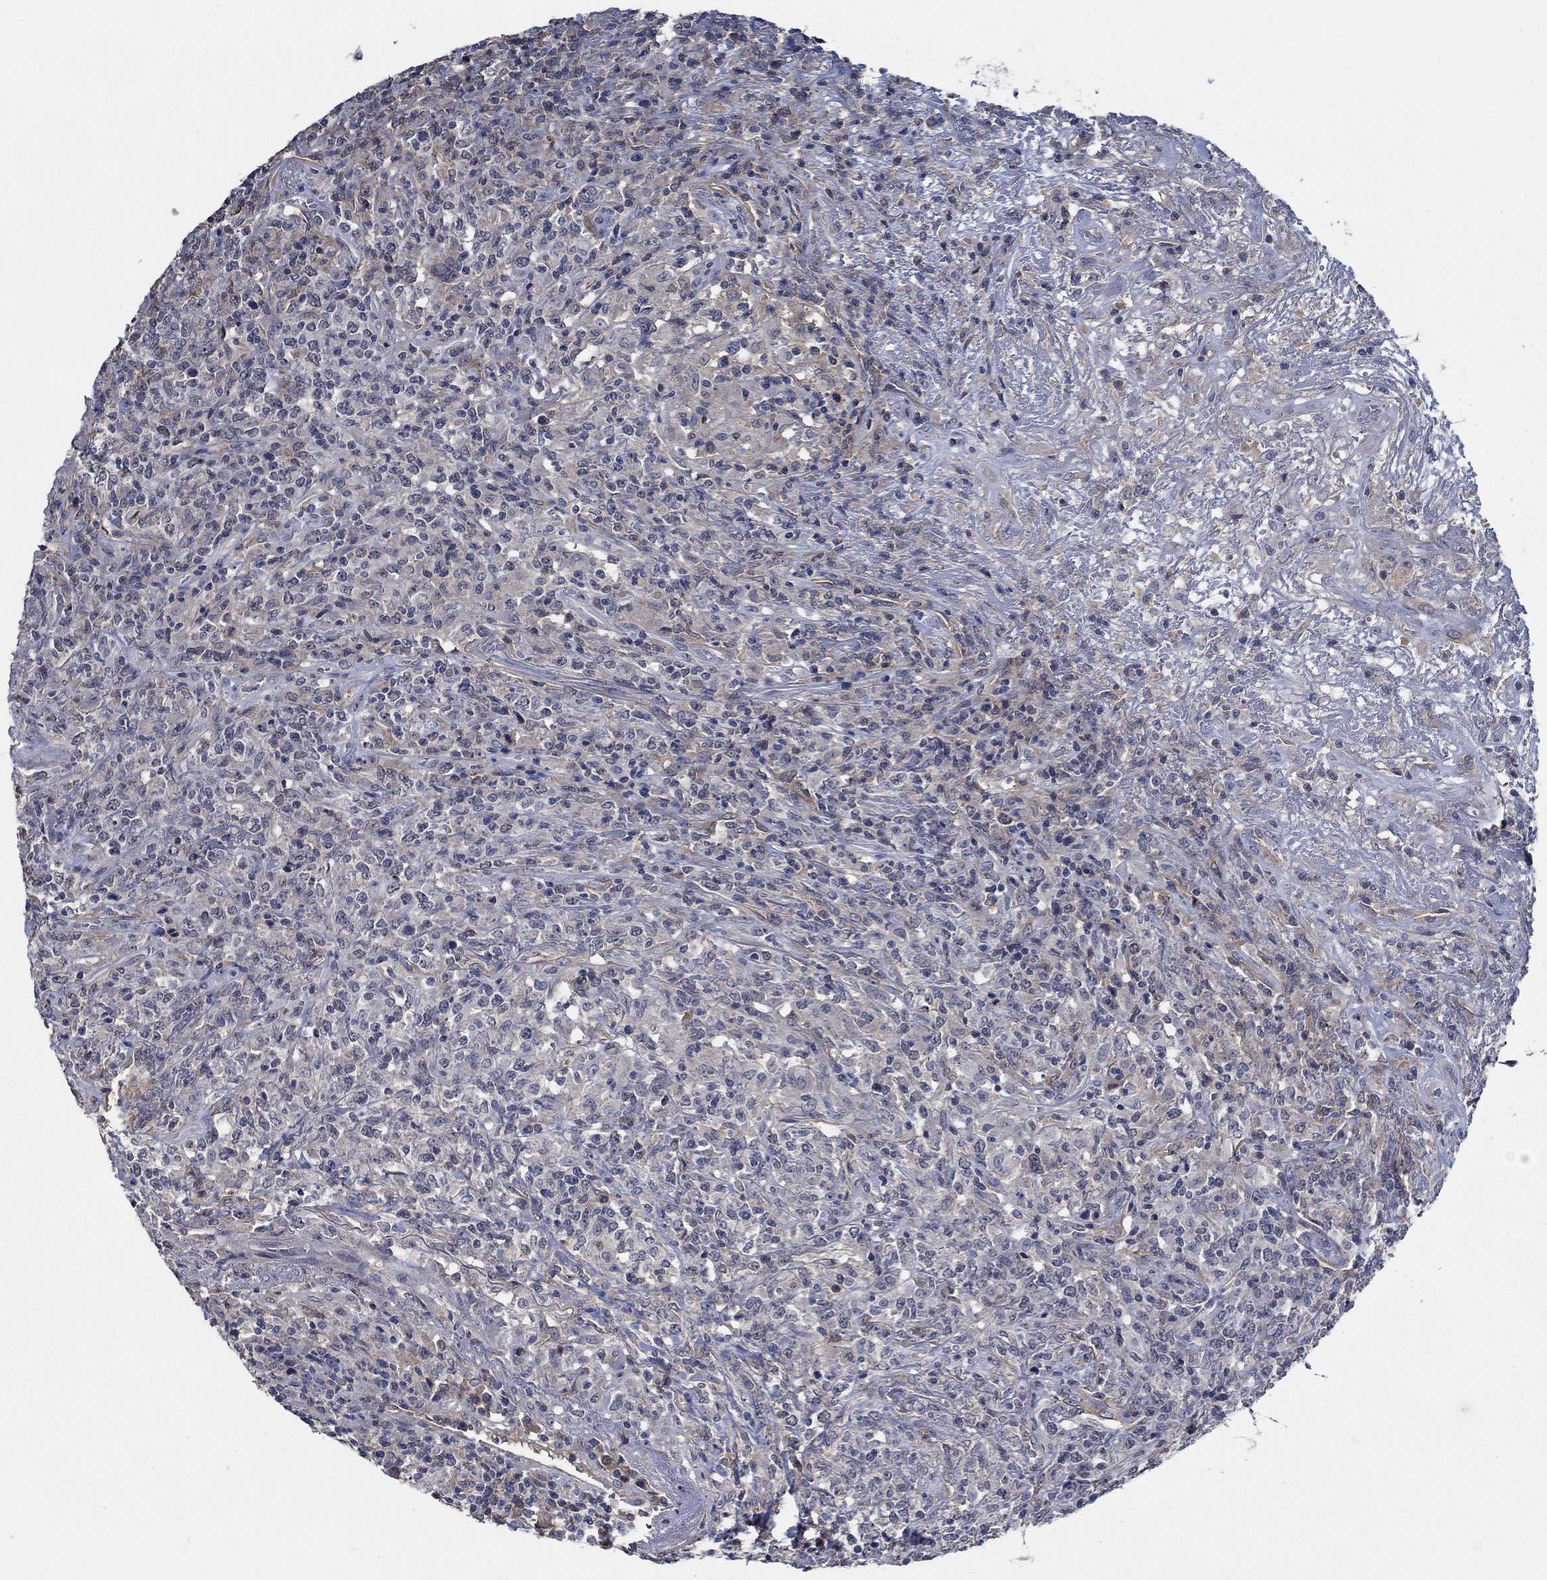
{"staining": {"intensity": "negative", "quantity": "none", "location": "none"}, "tissue": "lymphoma", "cell_type": "Tumor cells", "image_type": "cancer", "snomed": [{"axis": "morphology", "description": "Malignant lymphoma, non-Hodgkin's type, High grade"}, {"axis": "topography", "description": "Lung"}], "caption": "Lymphoma was stained to show a protein in brown. There is no significant positivity in tumor cells.", "gene": "OBSCN", "patient": {"sex": "male", "age": 79}}